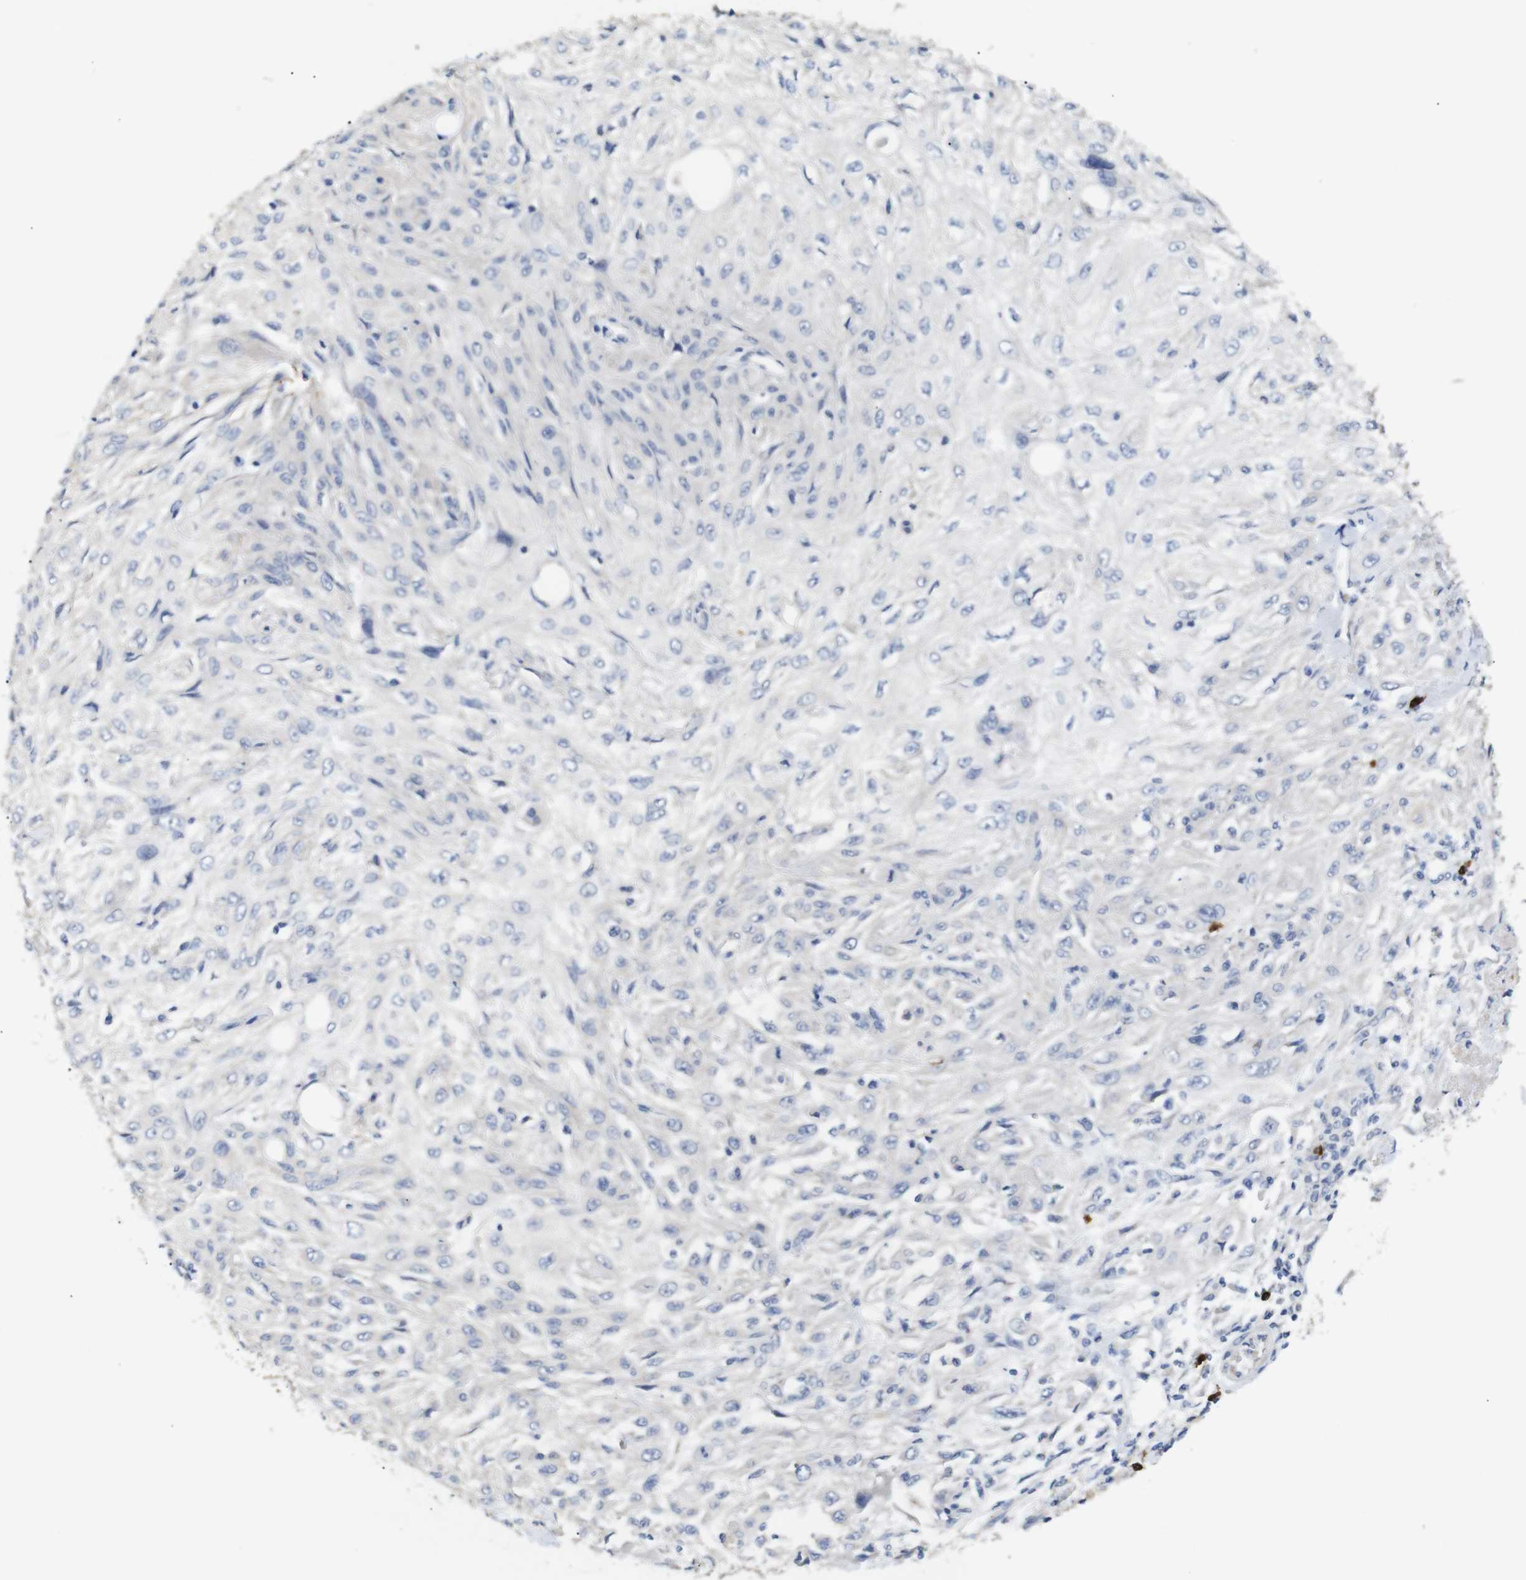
{"staining": {"intensity": "negative", "quantity": "none", "location": "none"}, "tissue": "skin cancer", "cell_type": "Tumor cells", "image_type": "cancer", "snomed": [{"axis": "morphology", "description": "Squamous cell carcinoma, NOS"}, {"axis": "topography", "description": "Skin"}], "caption": "Immunohistochemistry of human skin cancer (squamous cell carcinoma) displays no expression in tumor cells. The staining was performed using DAB (3,3'-diaminobenzidine) to visualize the protein expression in brown, while the nuclei were stained in blue with hematoxylin (Magnification: 20x).", "gene": "ALOX15", "patient": {"sex": "male", "age": 75}}